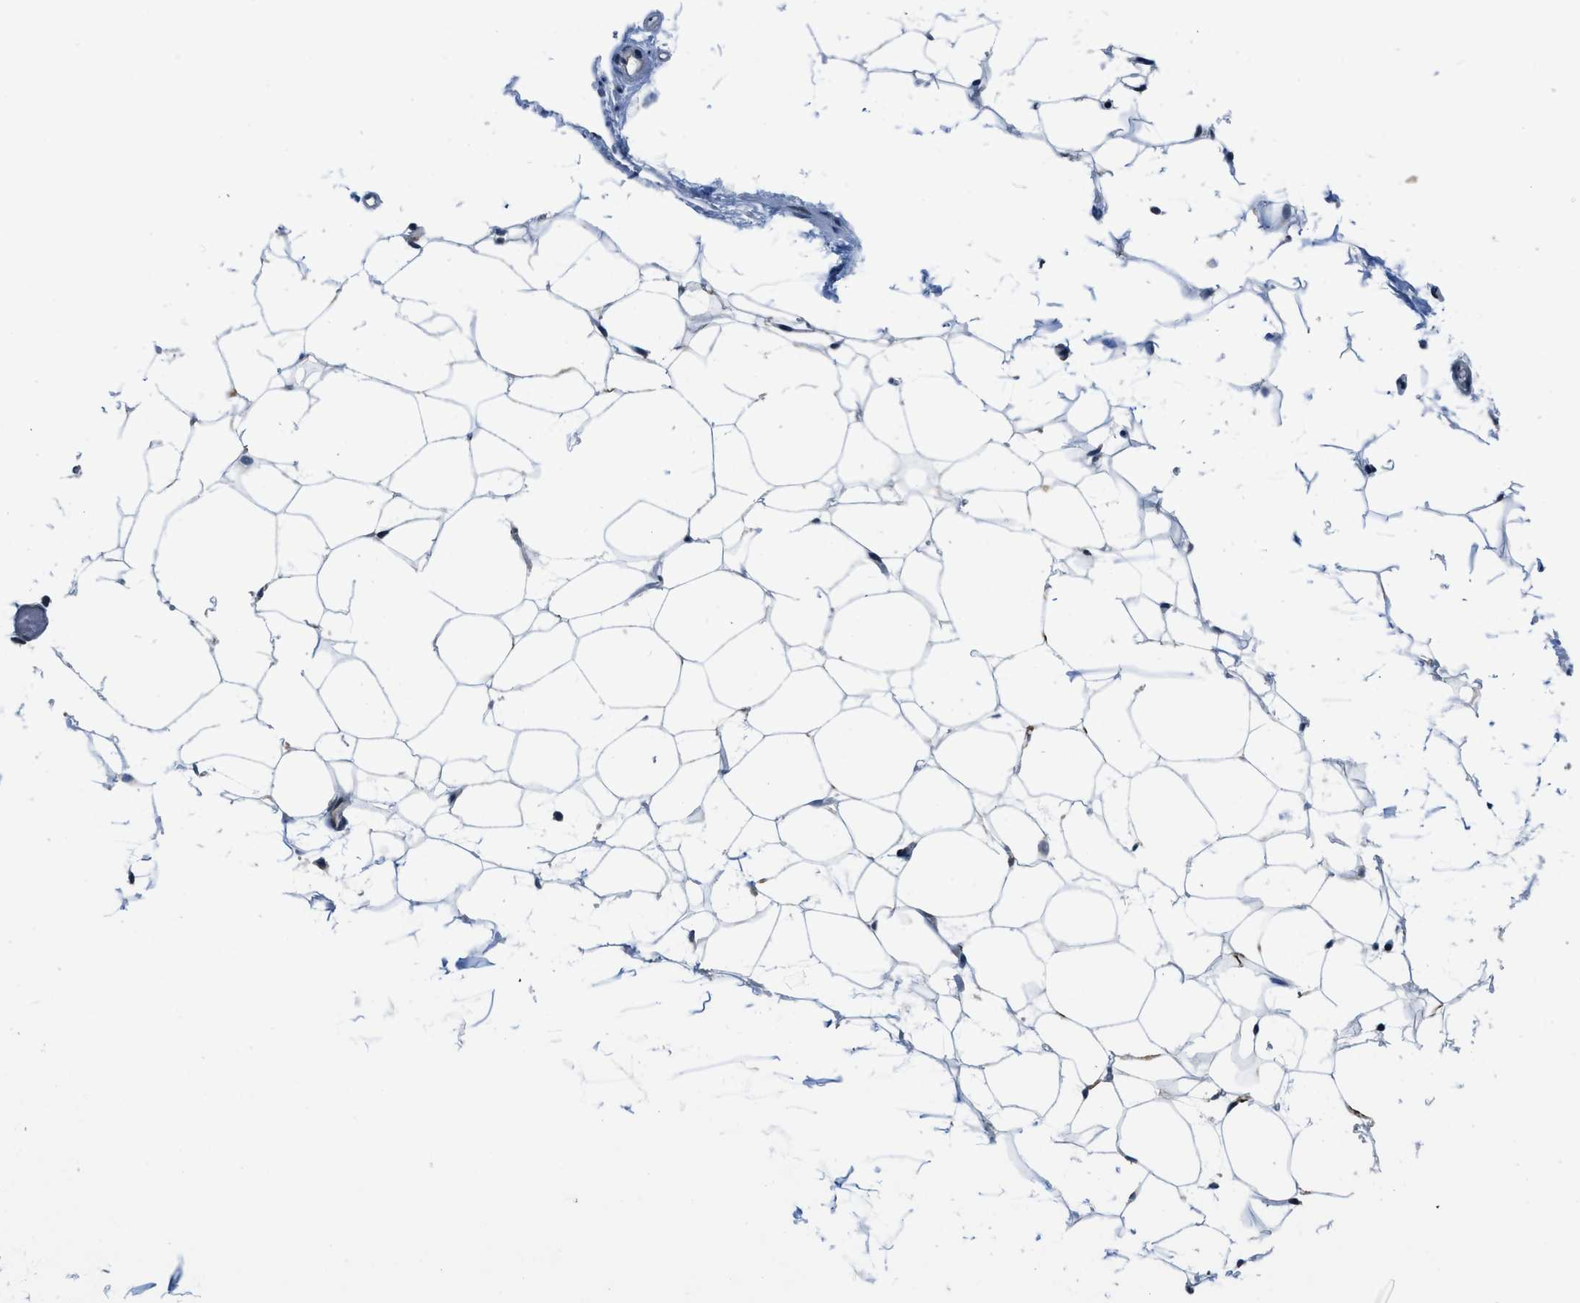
{"staining": {"intensity": "moderate", "quantity": ">75%", "location": "nuclear"}, "tissue": "adipose tissue", "cell_type": "Adipocytes", "image_type": "normal", "snomed": [{"axis": "morphology", "description": "Normal tissue, NOS"}, {"axis": "topography", "description": "Breast"}, {"axis": "topography", "description": "Soft tissue"}], "caption": "Brown immunohistochemical staining in unremarkable adipose tissue shows moderate nuclear staining in approximately >75% of adipocytes.", "gene": "SETD5", "patient": {"sex": "female", "age": 75}}